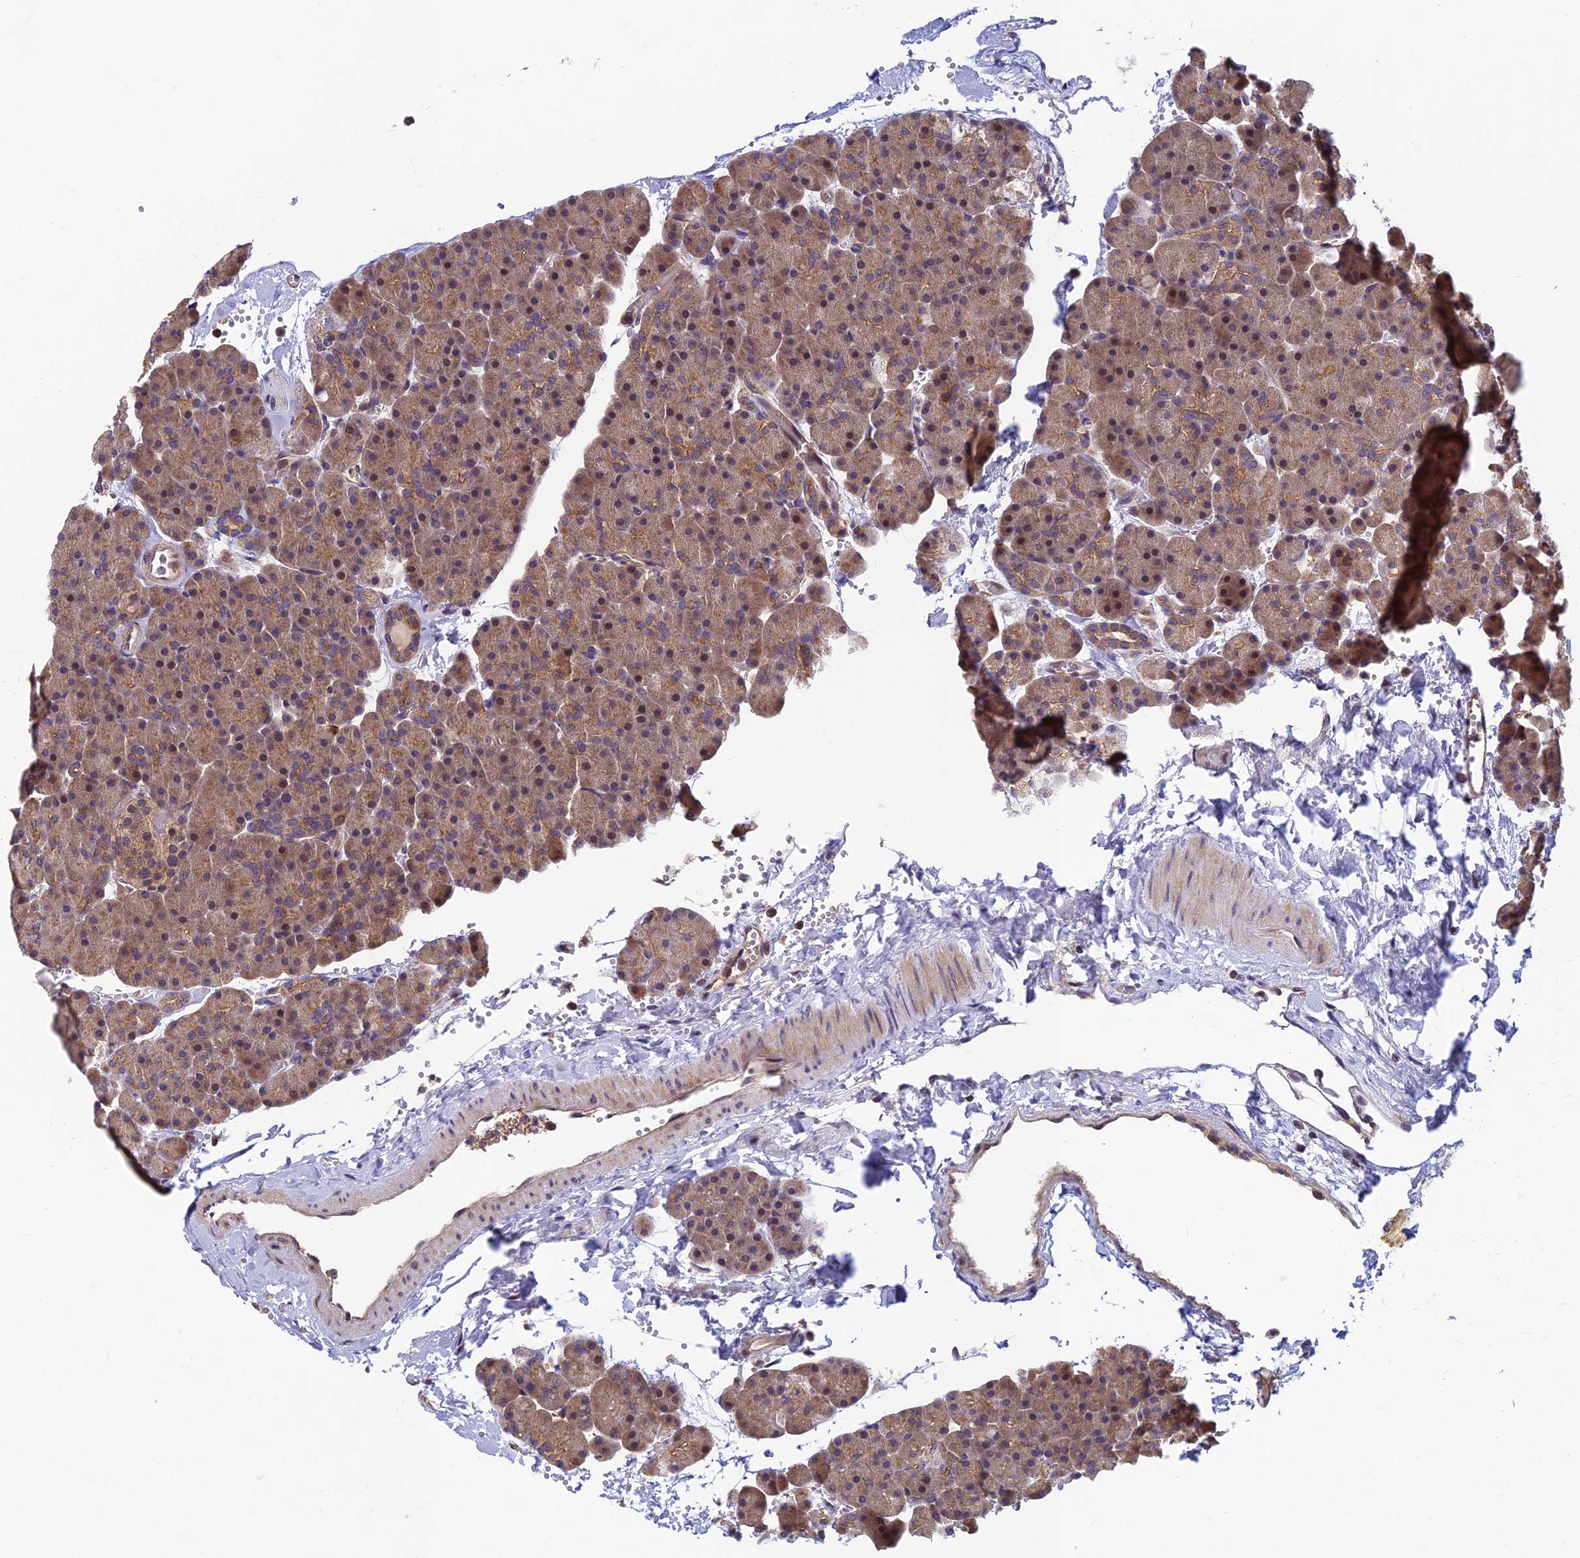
{"staining": {"intensity": "moderate", "quantity": "25%-75%", "location": "cytoplasmic/membranous"}, "tissue": "pancreas", "cell_type": "Exocrine glandular cells", "image_type": "normal", "snomed": [{"axis": "morphology", "description": "Normal tissue, NOS"}, {"axis": "topography", "description": "Pancreas"}], "caption": "Immunohistochemistry (DAB (3,3'-diaminobenzidine)) staining of unremarkable human pancreas displays moderate cytoplasmic/membranous protein expression in approximately 25%-75% of exocrine glandular cells. The protein of interest is shown in brown color, while the nuclei are stained blue.", "gene": "PIKFYVE", "patient": {"sex": "male", "age": 36}}